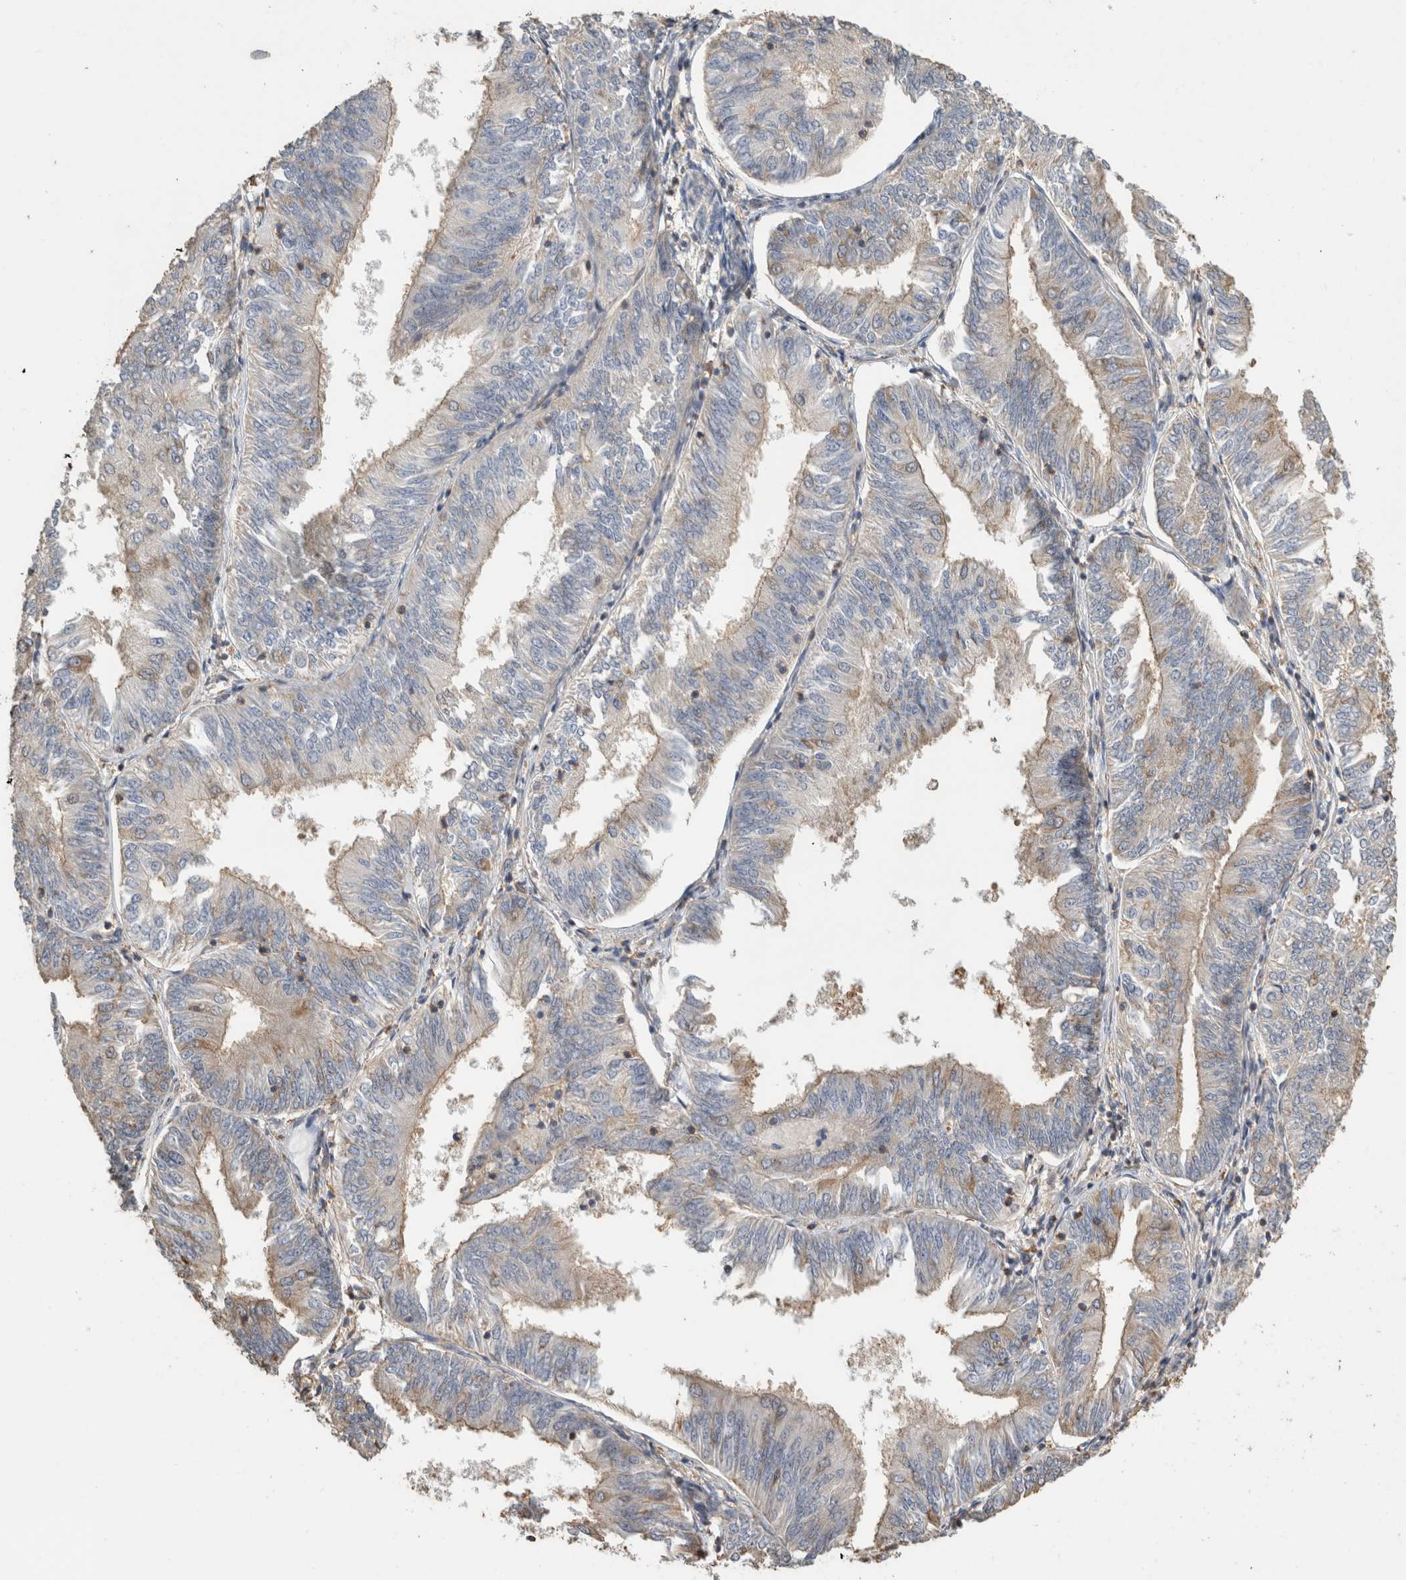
{"staining": {"intensity": "weak", "quantity": "25%-75%", "location": "cytoplasmic/membranous"}, "tissue": "endometrial cancer", "cell_type": "Tumor cells", "image_type": "cancer", "snomed": [{"axis": "morphology", "description": "Adenocarcinoma, NOS"}, {"axis": "topography", "description": "Endometrium"}], "caption": "Protein expression analysis of endometrial cancer (adenocarcinoma) demonstrates weak cytoplasmic/membranous positivity in approximately 25%-75% of tumor cells. The staining is performed using DAB brown chromogen to label protein expression. The nuclei are counter-stained blue using hematoxylin.", "gene": "EIF4G3", "patient": {"sex": "female", "age": 58}}